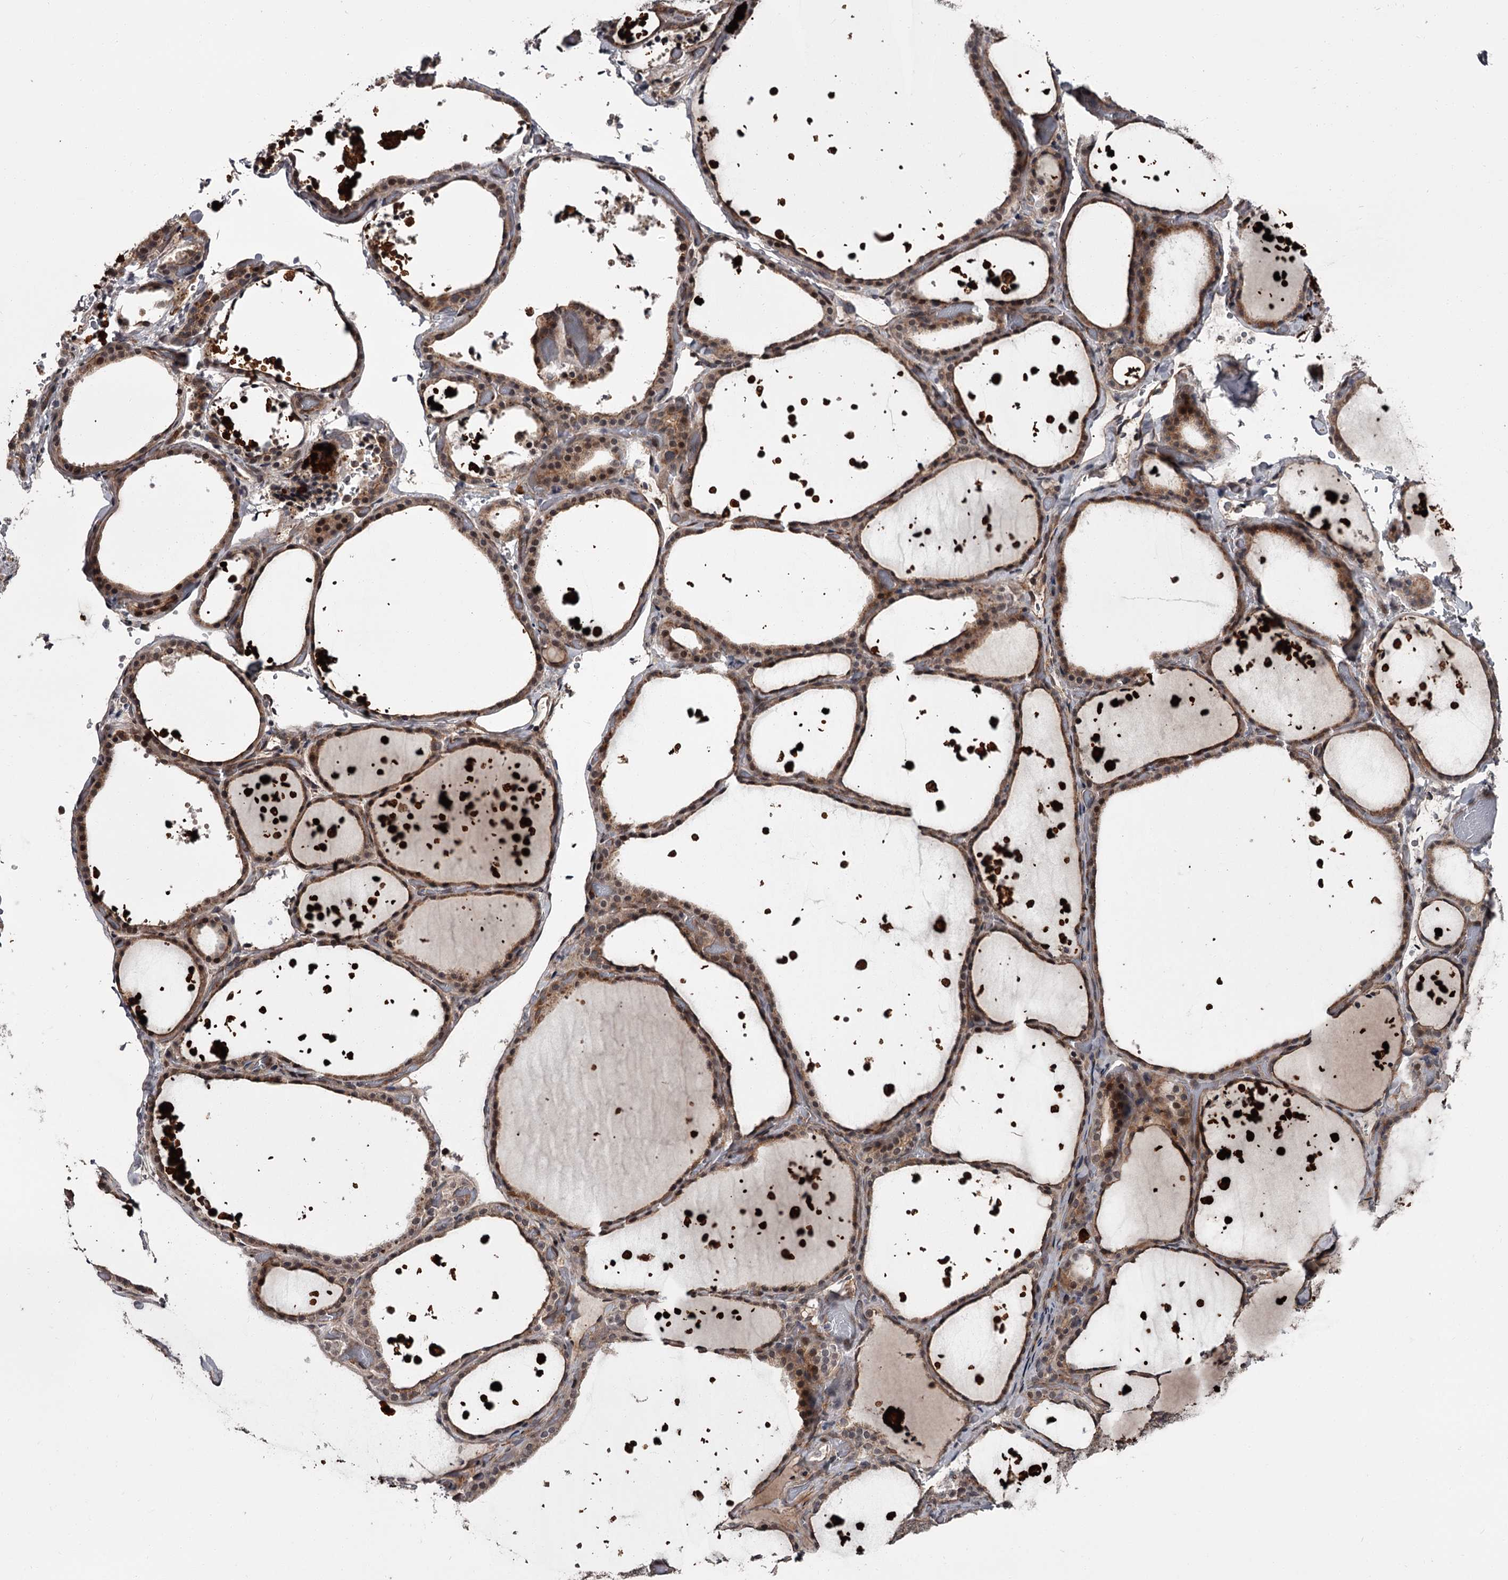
{"staining": {"intensity": "moderate", "quantity": ">75%", "location": "cytoplasmic/membranous"}, "tissue": "thyroid gland", "cell_type": "Glandular cells", "image_type": "normal", "snomed": [{"axis": "morphology", "description": "Normal tissue, NOS"}, {"axis": "topography", "description": "Thyroid gland"}], "caption": "IHC histopathology image of benign thyroid gland stained for a protein (brown), which displays medium levels of moderate cytoplasmic/membranous positivity in about >75% of glandular cells.", "gene": "CDC42EP2", "patient": {"sex": "female", "age": 44}}